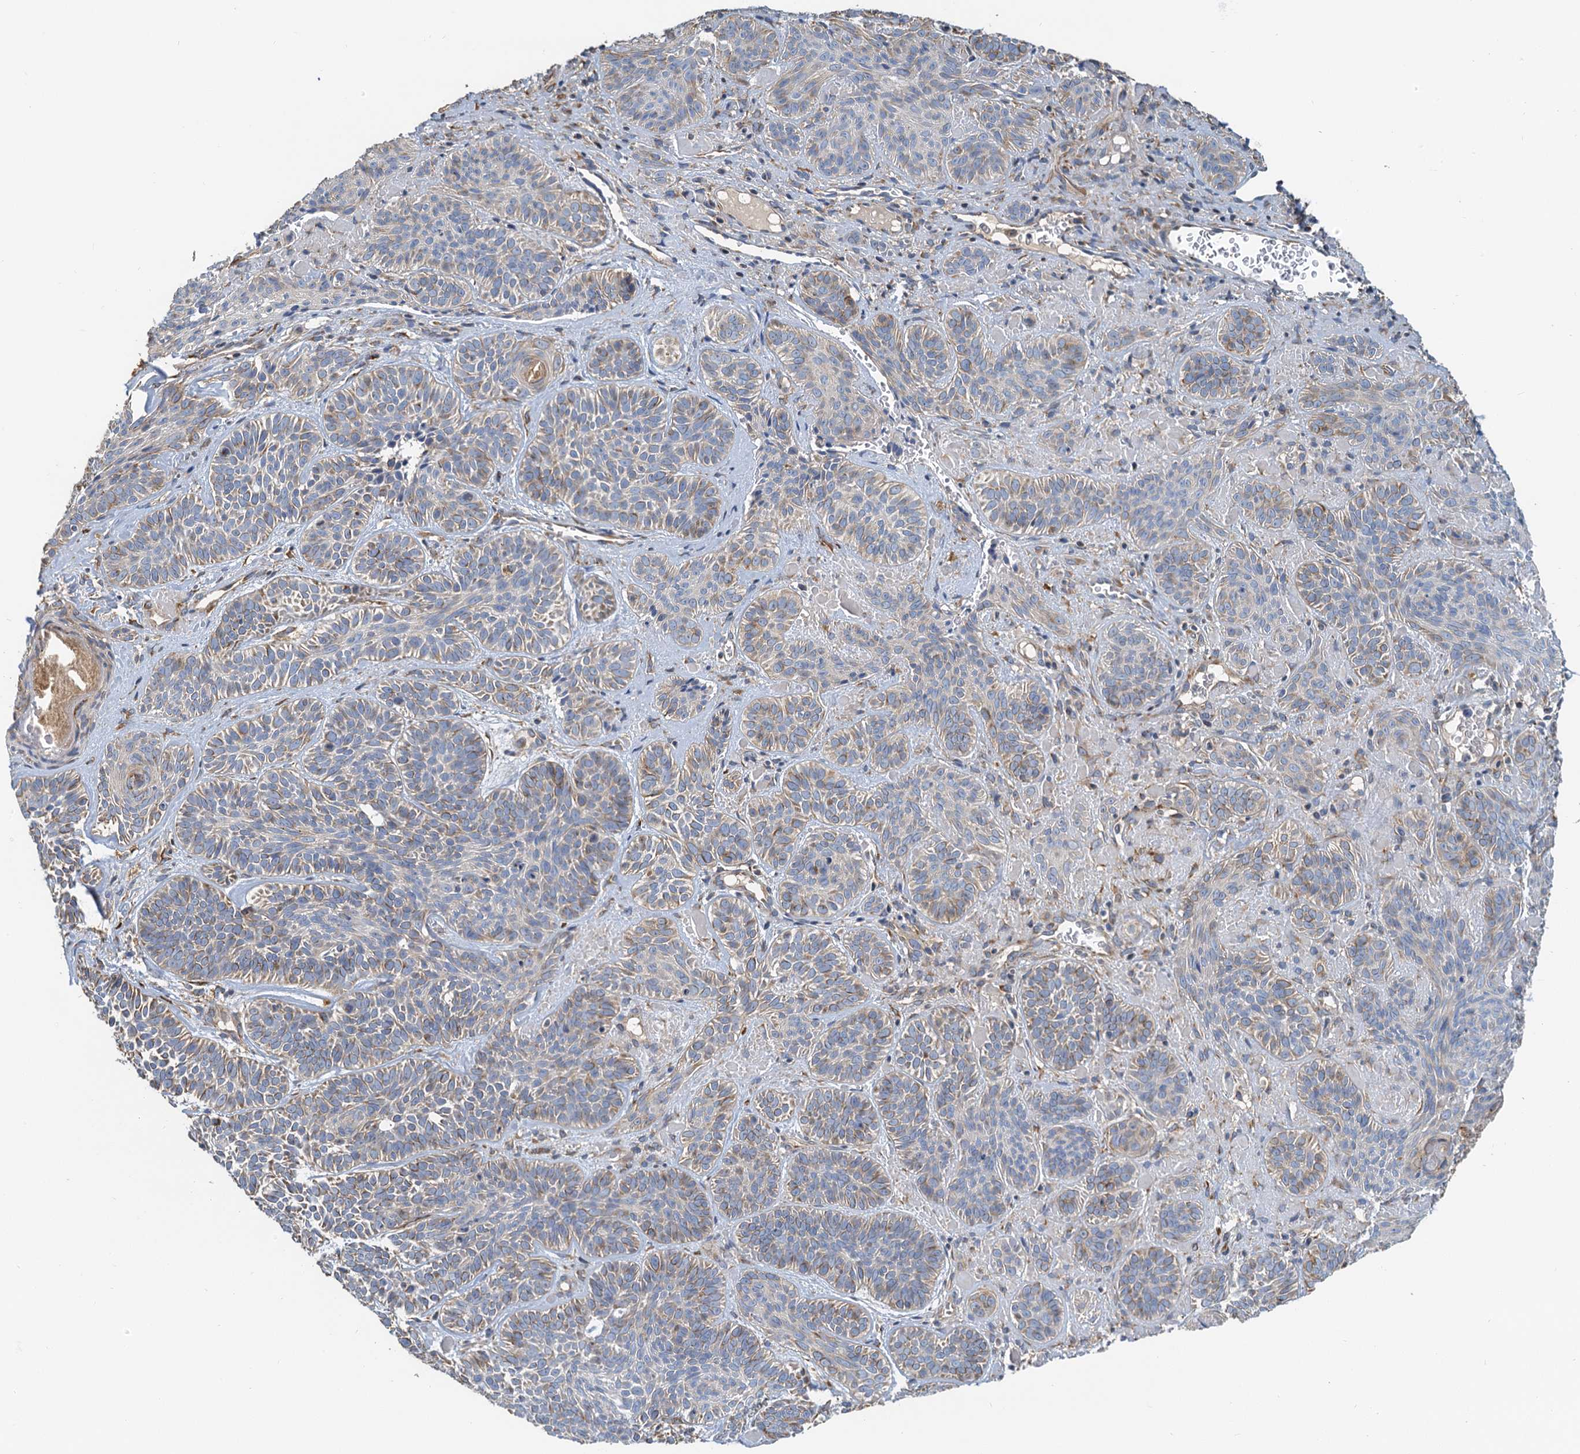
{"staining": {"intensity": "weak", "quantity": "25%-75%", "location": "cytoplasmic/membranous"}, "tissue": "skin cancer", "cell_type": "Tumor cells", "image_type": "cancer", "snomed": [{"axis": "morphology", "description": "Basal cell carcinoma"}, {"axis": "topography", "description": "Skin"}], "caption": "Basal cell carcinoma (skin) was stained to show a protein in brown. There is low levels of weak cytoplasmic/membranous positivity in about 25%-75% of tumor cells.", "gene": "NKAPD1", "patient": {"sex": "male", "age": 85}}